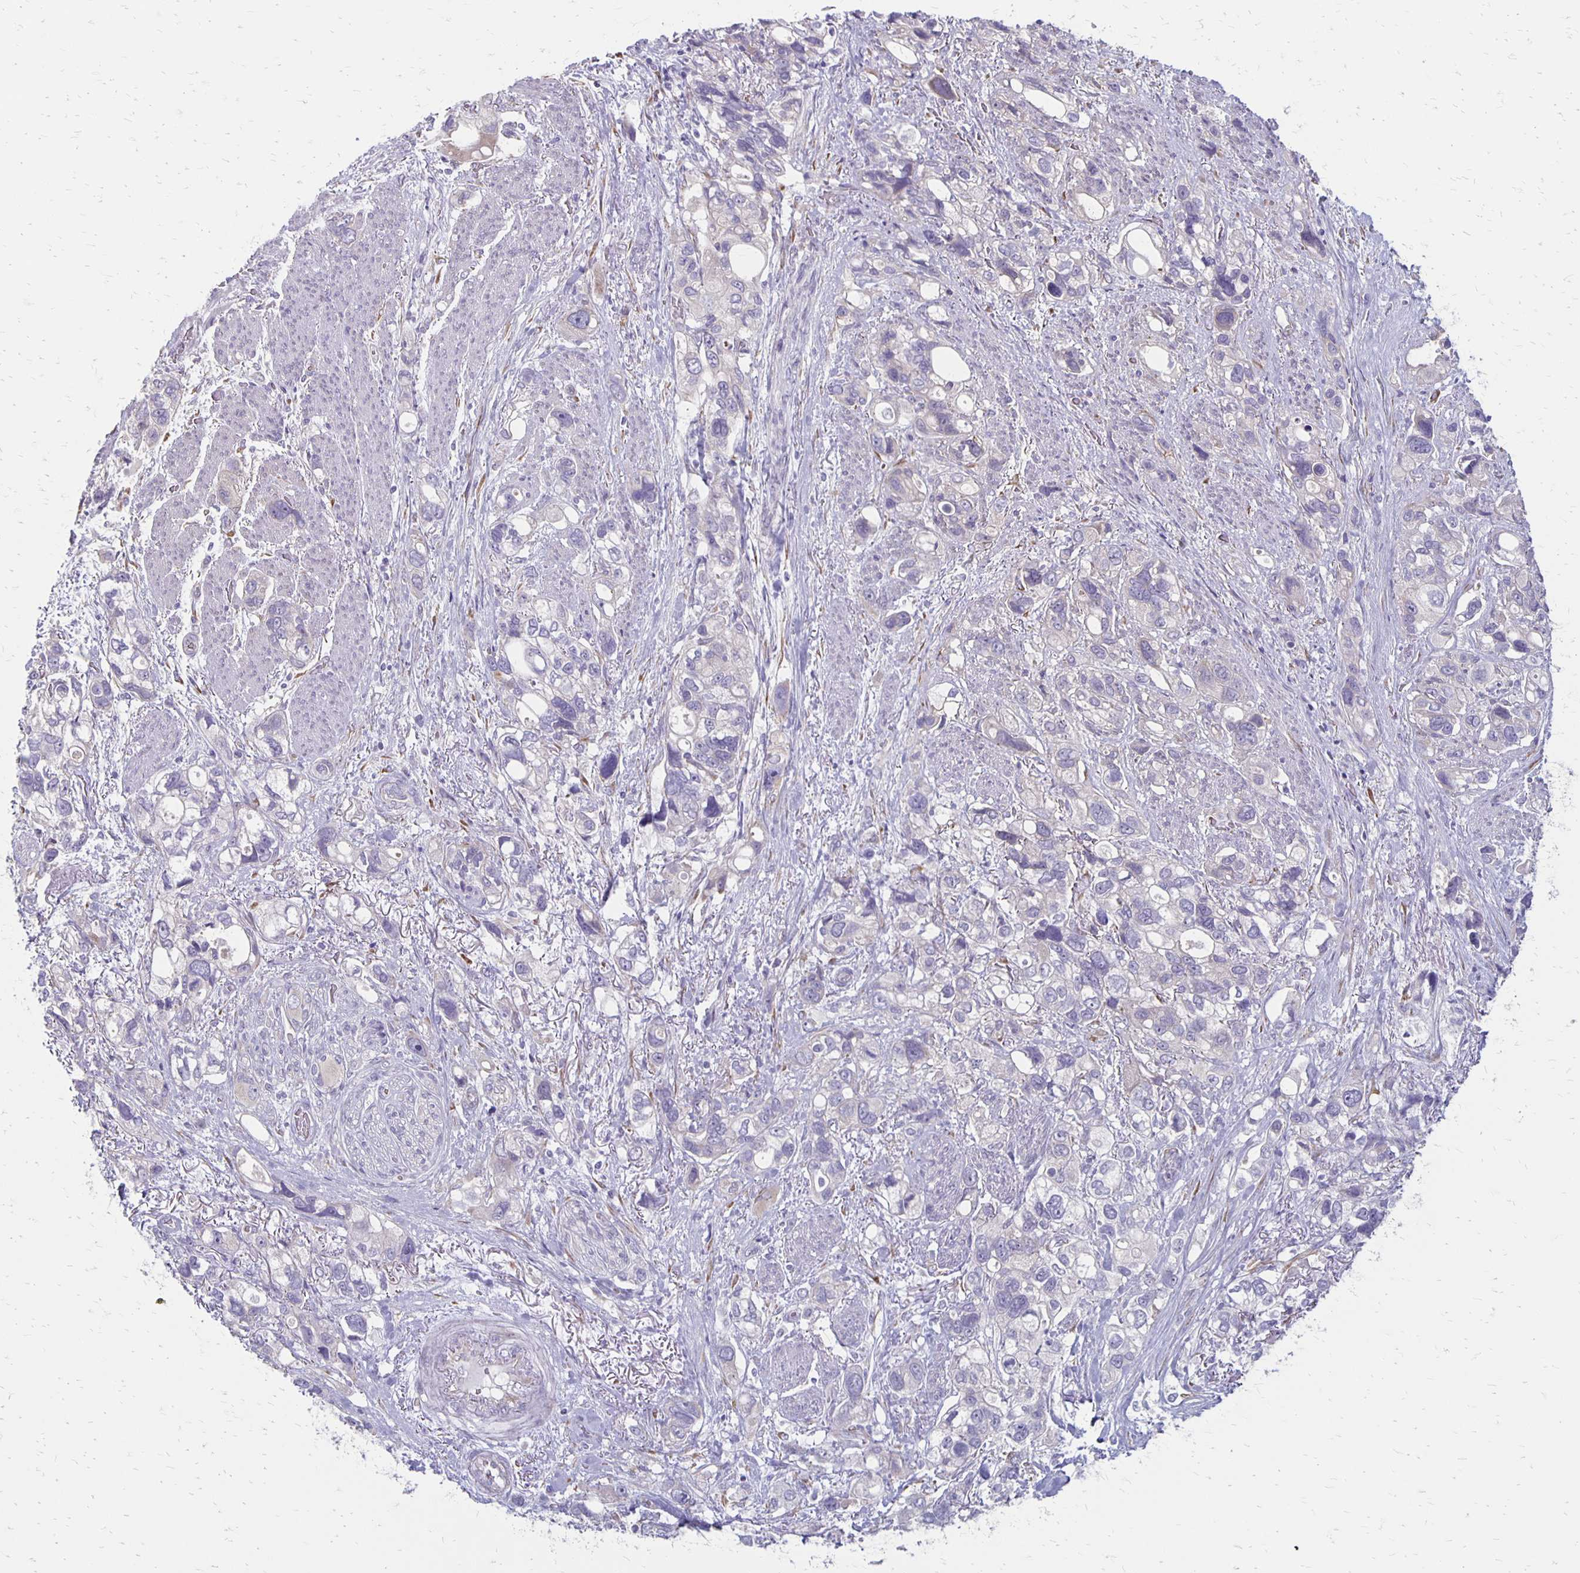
{"staining": {"intensity": "negative", "quantity": "none", "location": "none"}, "tissue": "stomach cancer", "cell_type": "Tumor cells", "image_type": "cancer", "snomed": [{"axis": "morphology", "description": "Adenocarcinoma, NOS"}, {"axis": "topography", "description": "Stomach, upper"}], "caption": "The photomicrograph displays no staining of tumor cells in stomach cancer.", "gene": "HOMER1", "patient": {"sex": "female", "age": 81}}